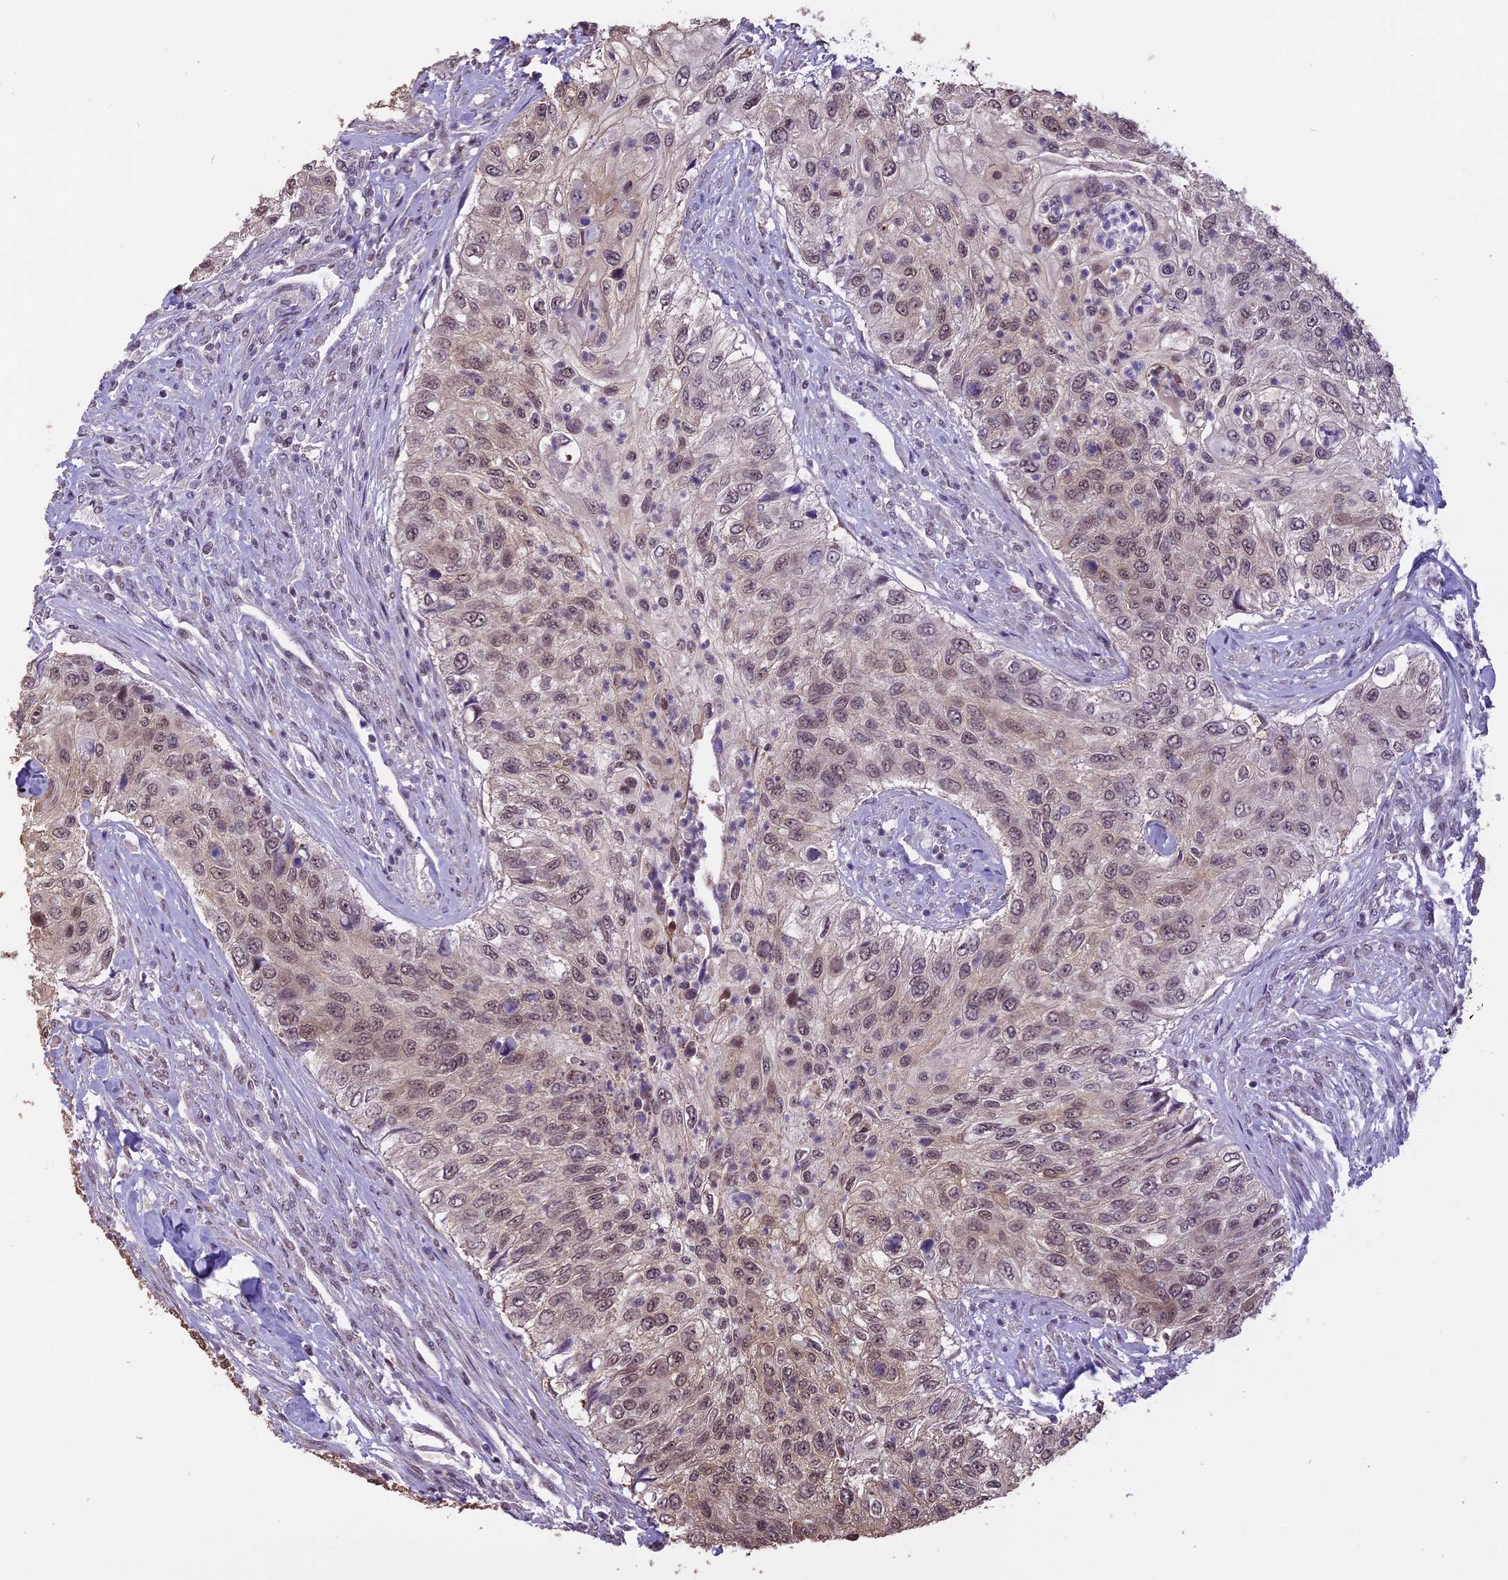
{"staining": {"intensity": "moderate", "quantity": ">75%", "location": "nuclear"}, "tissue": "urothelial cancer", "cell_type": "Tumor cells", "image_type": "cancer", "snomed": [{"axis": "morphology", "description": "Urothelial carcinoma, High grade"}, {"axis": "topography", "description": "Urinary bladder"}], "caption": "IHC of human urothelial cancer displays medium levels of moderate nuclear staining in about >75% of tumor cells.", "gene": "TIGD7", "patient": {"sex": "female", "age": 60}}